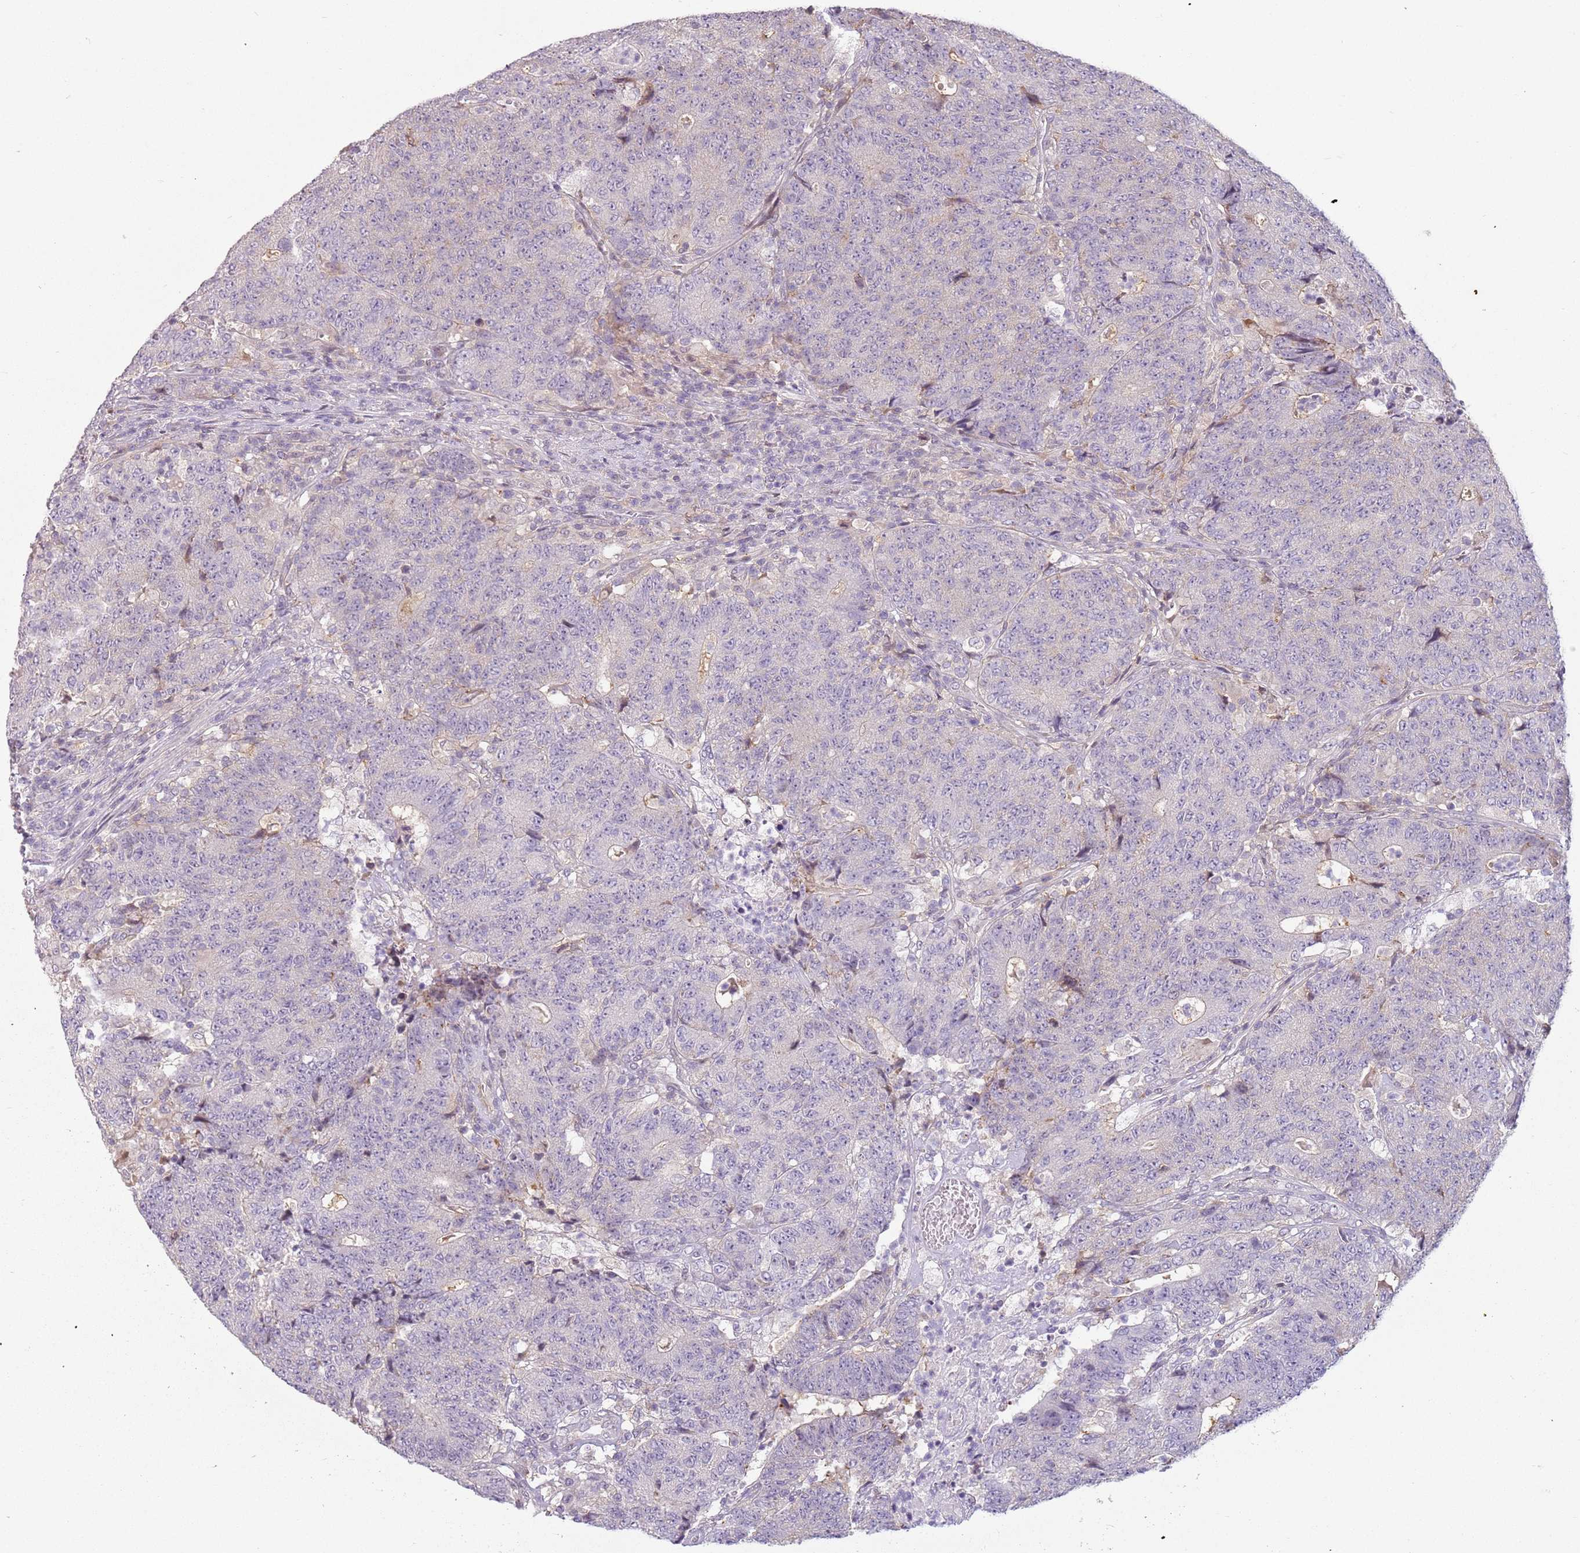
{"staining": {"intensity": "negative", "quantity": "none", "location": "none"}, "tissue": "colorectal cancer", "cell_type": "Tumor cells", "image_type": "cancer", "snomed": [{"axis": "morphology", "description": "Adenocarcinoma, NOS"}, {"axis": "topography", "description": "Colon"}], "caption": "Image shows no significant protein staining in tumor cells of colorectal cancer (adenocarcinoma).", "gene": "DEFB116", "patient": {"sex": "female", "age": 75}}